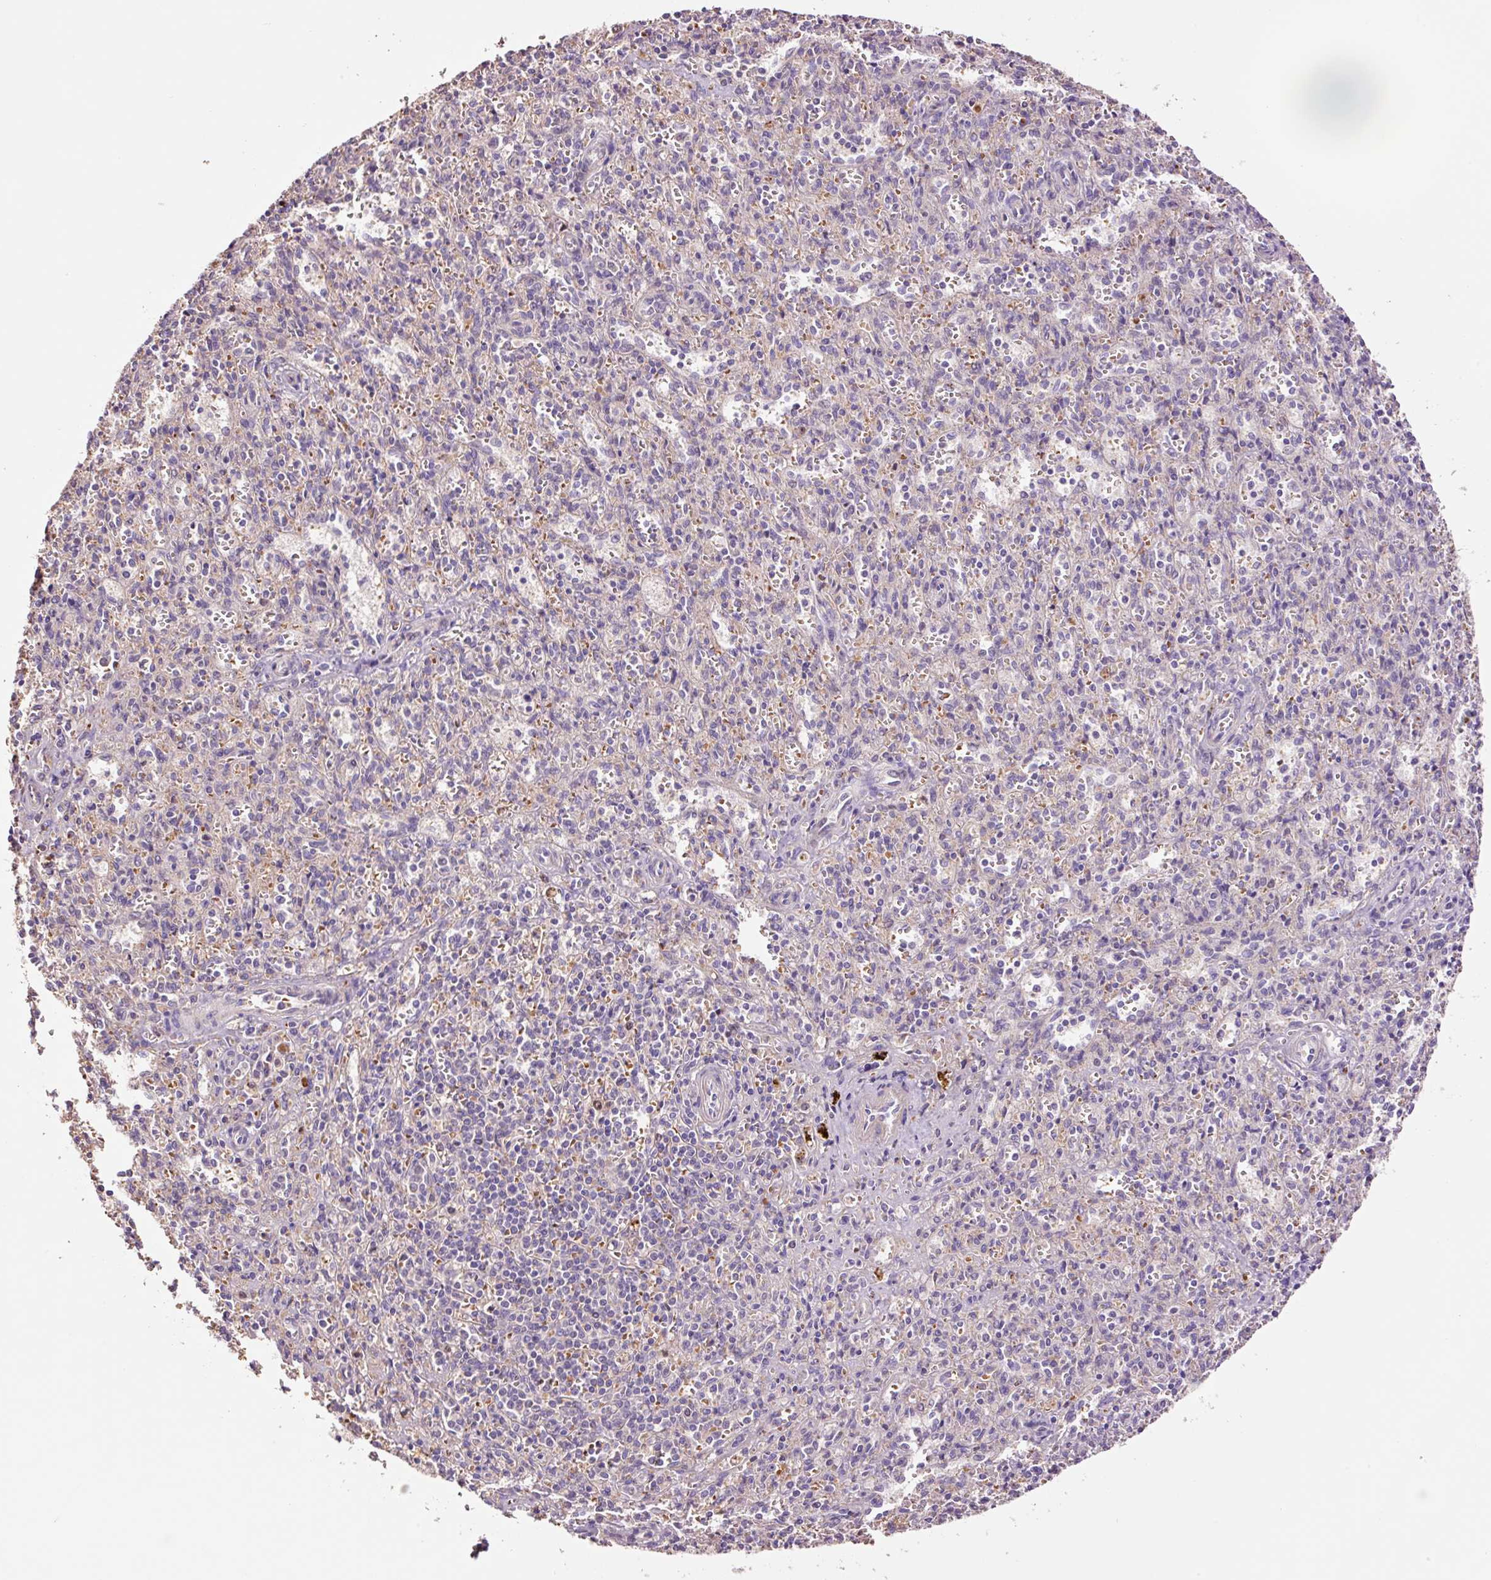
{"staining": {"intensity": "negative", "quantity": "none", "location": "none"}, "tissue": "spleen", "cell_type": "Cells in red pulp", "image_type": "normal", "snomed": [{"axis": "morphology", "description": "Normal tissue, NOS"}, {"axis": "topography", "description": "Spleen"}], "caption": "Cells in red pulp show no significant positivity in benign spleen. The staining is performed using DAB (3,3'-diaminobenzidine) brown chromogen with nuclei counter-stained in using hematoxylin.", "gene": "TMEM235", "patient": {"sex": "female", "age": 26}}